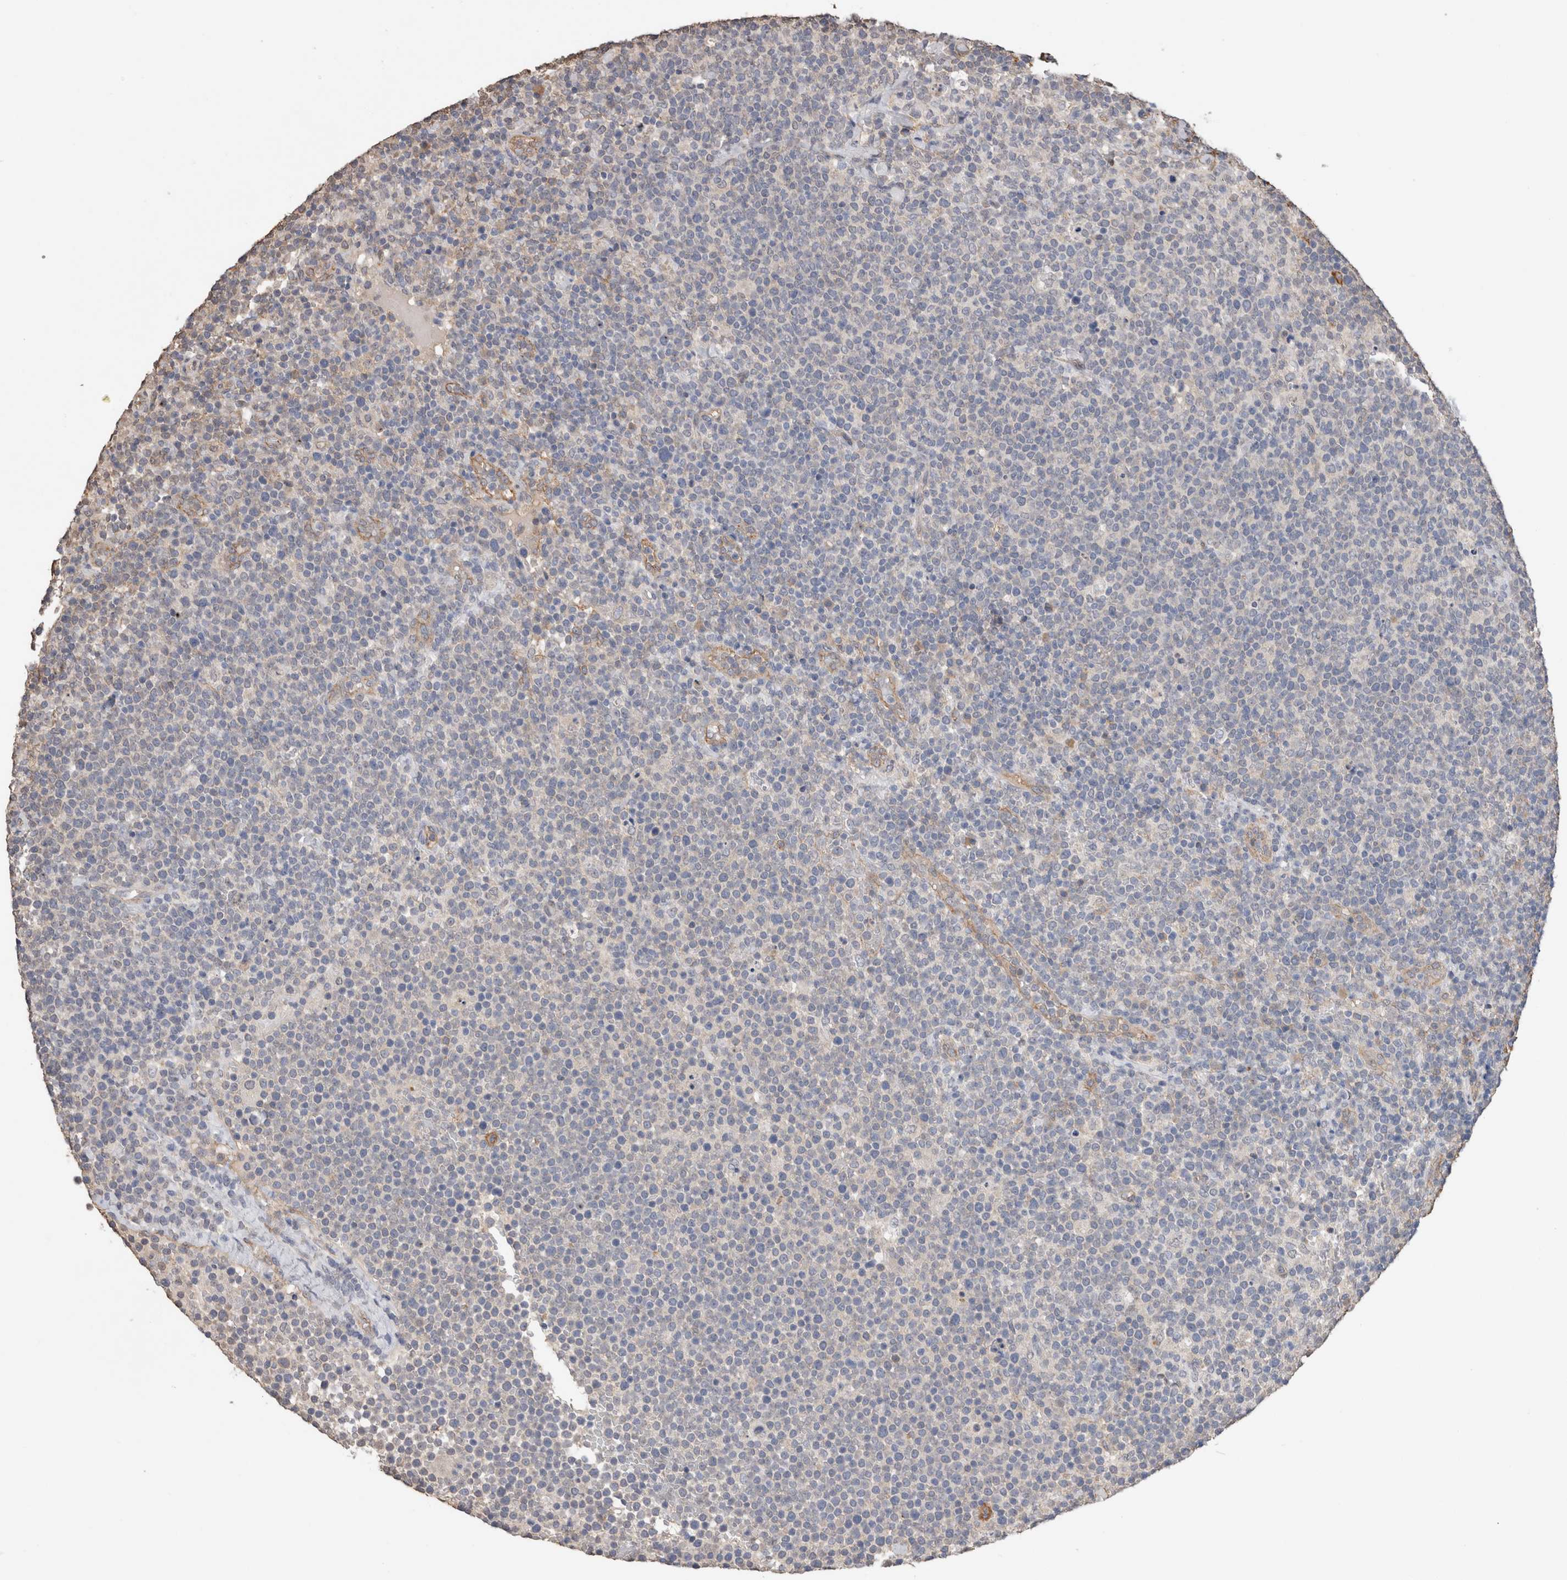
{"staining": {"intensity": "negative", "quantity": "none", "location": "none"}, "tissue": "lymphoma", "cell_type": "Tumor cells", "image_type": "cancer", "snomed": [{"axis": "morphology", "description": "Malignant lymphoma, non-Hodgkin's type, High grade"}, {"axis": "topography", "description": "Lymph node"}], "caption": "A photomicrograph of malignant lymphoma, non-Hodgkin's type (high-grade) stained for a protein exhibits no brown staining in tumor cells.", "gene": "S100A10", "patient": {"sex": "male", "age": 61}}